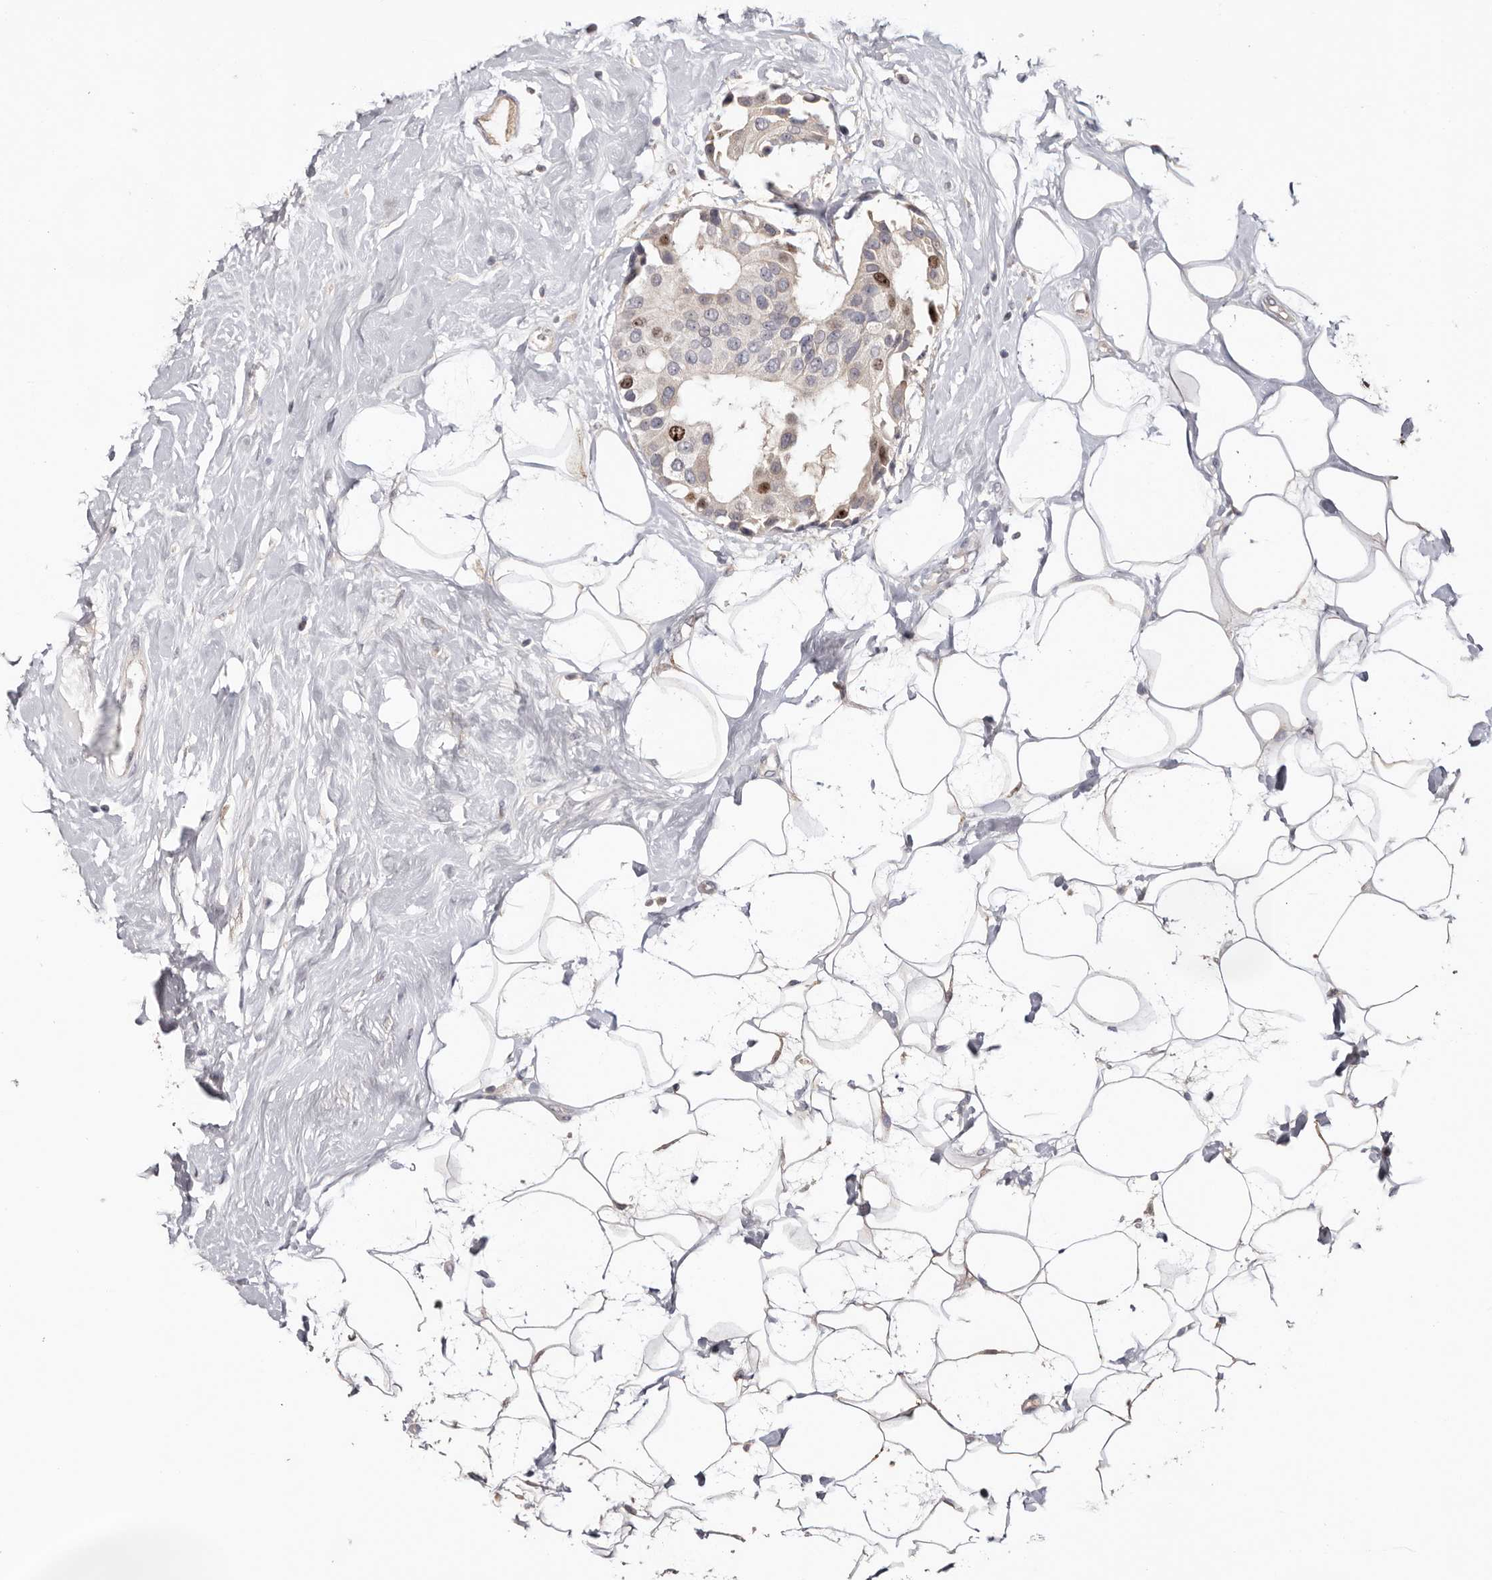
{"staining": {"intensity": "strong", "quantity": "<25%", "location": "nuclear"}, "tissue": "breast cancer", "cell_type": "Tumor cells", "image_type": "cancer", "snomed": [{"axis": "morphology", "description": "Normal tissue, NOS"}, {"axis": "morphology", "description": "Duct carcinoma"}, {"axis": "topography", "description": "Breast"}], "caption": "Tumor cells demonstrate strong nuclear expression in about <25% of cells in intraductal carcinoma (breast).", "gene": "CCDC190", "patient": {"sex": "female", "age": 39}}